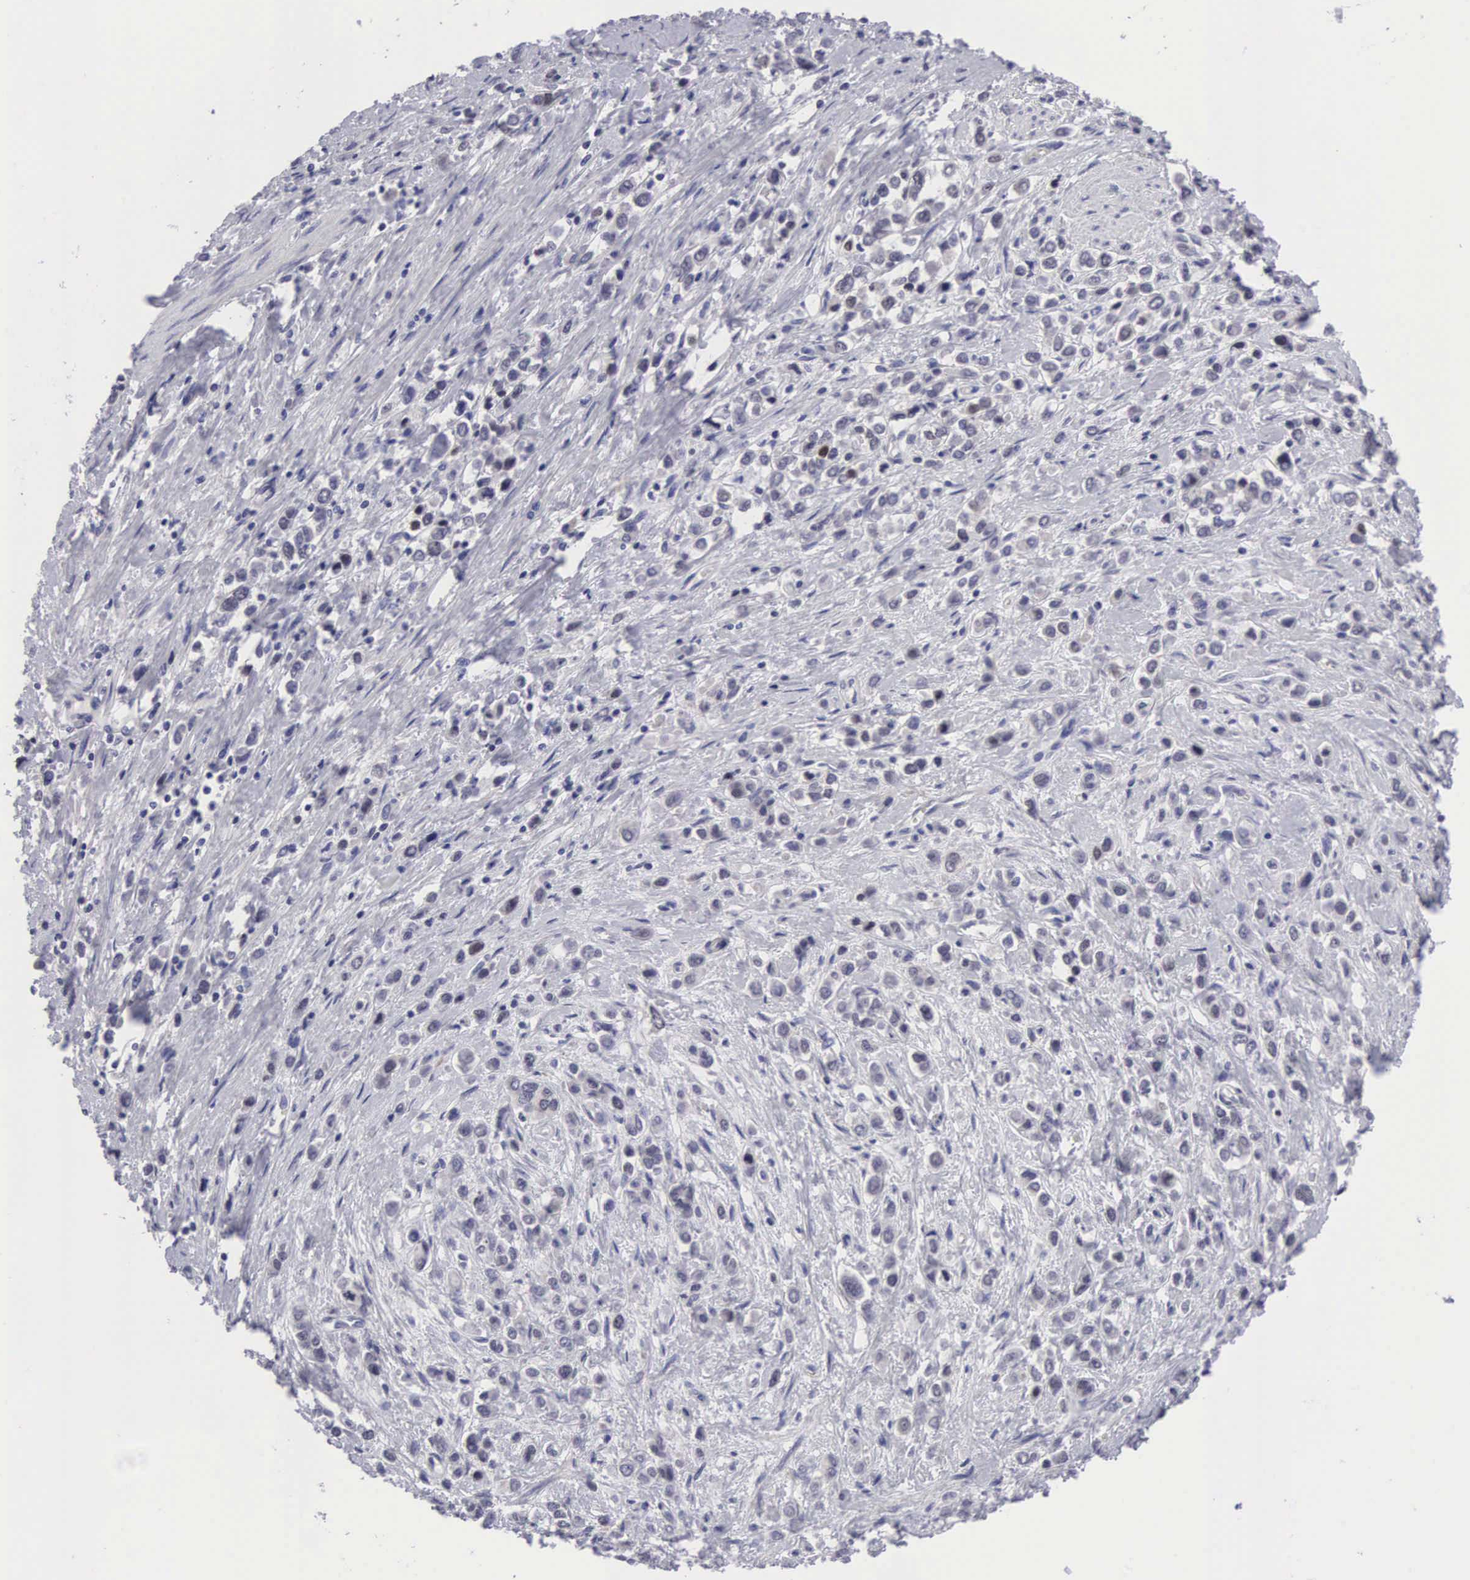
{"staining": {"intensity": "negative", "quantity": "none", "location": "none"}, "tissue": "stomach cancer", "cell_type": "Tumor cells", "image_type": "cancer", "snomed": [{"axis": "morphology", "description": "Adenocarcinoma, NOS"}, {"axis": "topography", "description": "Stomach, upper"}], "caption": "Immunohistochemical staining of human adenocarcinoma (stomach) exhibits no significant expression in tumor cells.", "gene": "SOX11", "patient": {"sex": "male", "age": 76}}